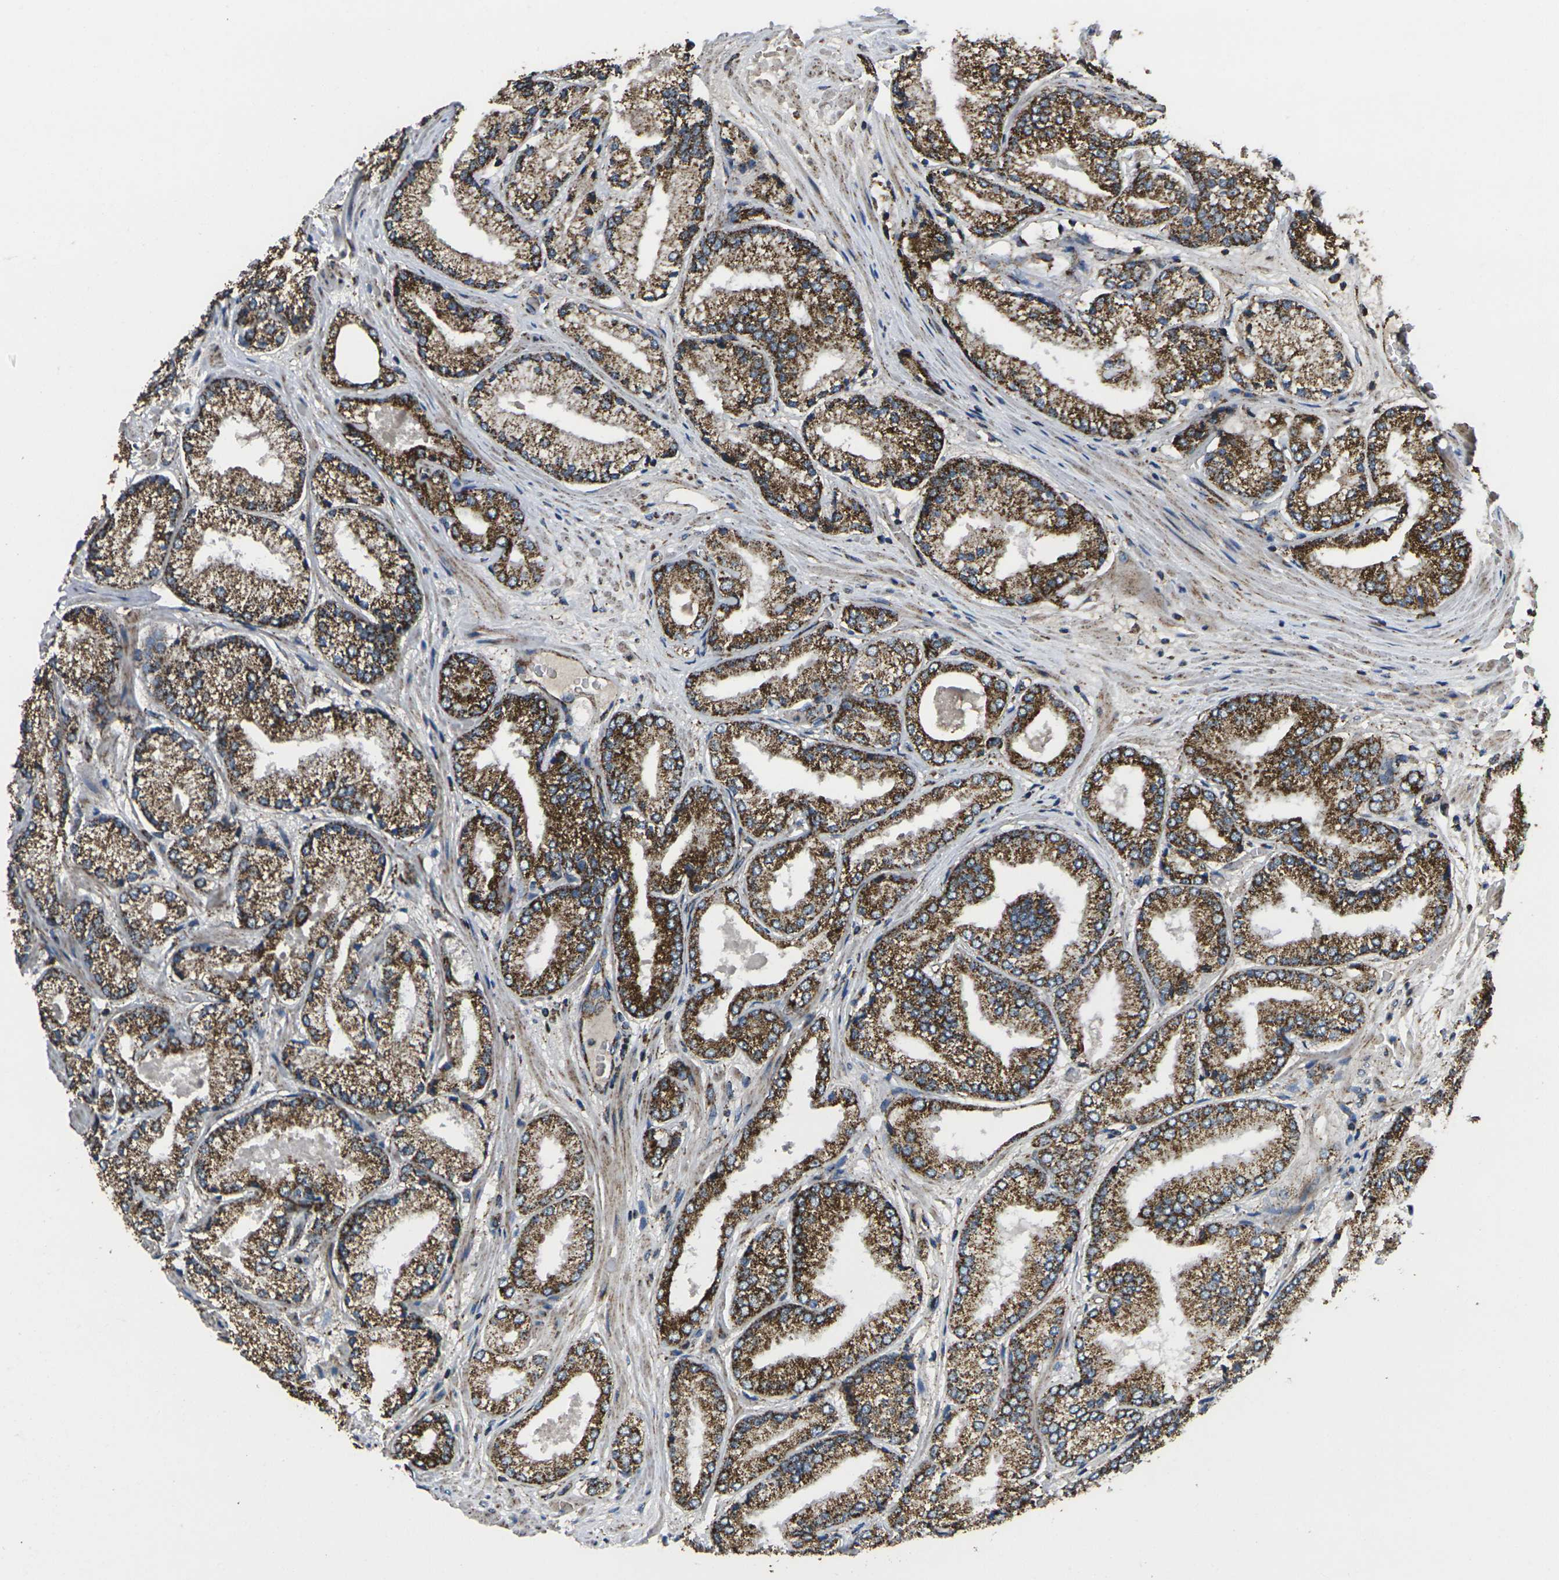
{"staining": {"intensity": "strong", "quantity": ">75%", "location": "cytoplasmic/membranous"}, "tissue": "prostate cancer", "cell_type": "Tumor cells", "image_type": "cancer", "snomed": [{"axis": "morphology", "description": "Adenocarcinoma, High grade"}, {"axis": "topography", "description": "Prostate"}], "caption": "Prostate cancer stained for a protein exhibits strong cytoplasmic/membranous positivity in tumor cells. (Brightfield microscopy of DAB IHC at high magnification).", "gene": "KLHL5", "patient": {"sex": "male", "age": 59}}